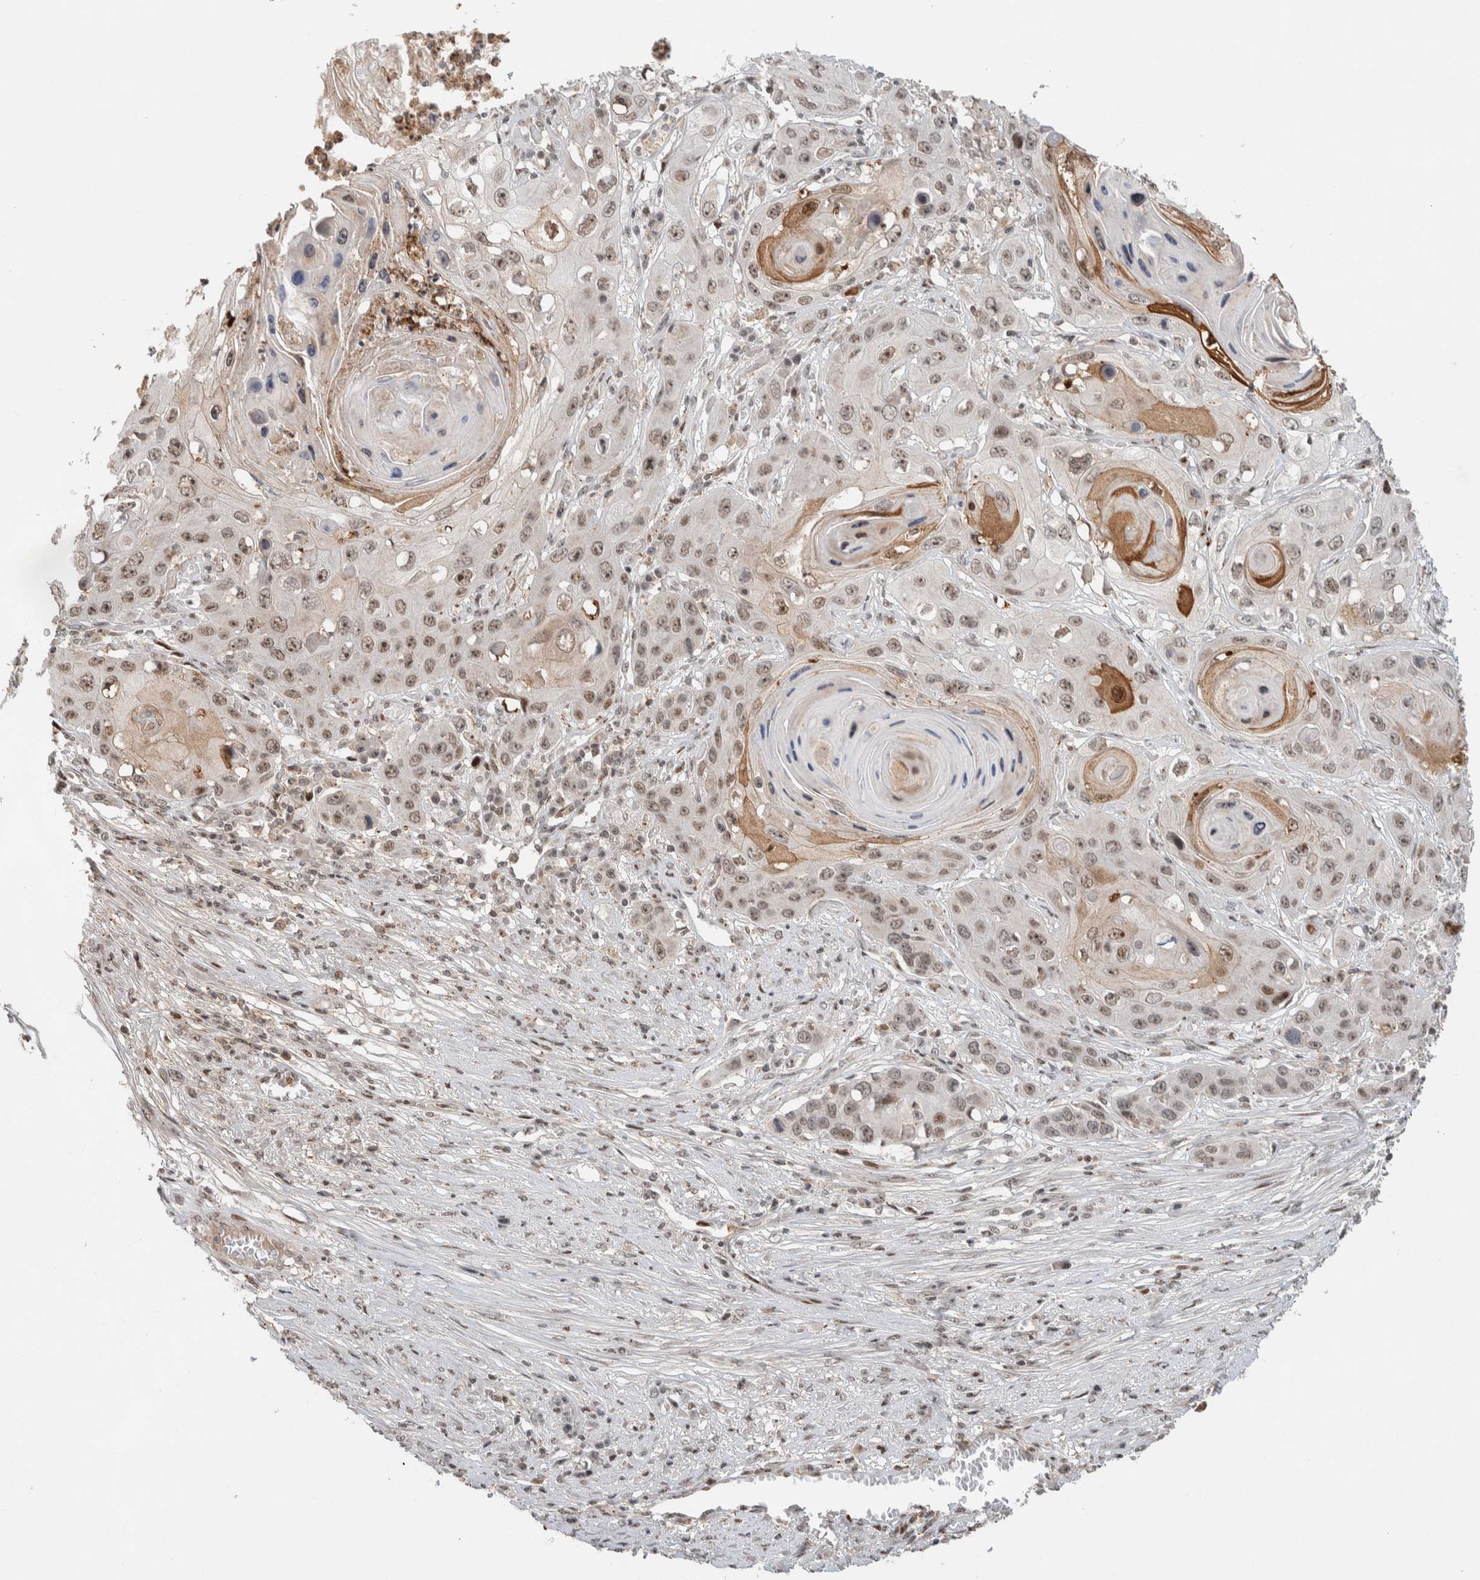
{"staining": {"intensity": "weak", "quantity": ">75%", "location": "nuclear"}, "tissue": "skin cancer", "cell_type": "Tumor cells", "image_type": "cancer", "snomed": [{"axis": "morphology", "description": "Squamous cell carcinoma, NOS"}, {"axis": "topography", "description": "Skin"}], "caption": "A high-resolution micrograph shows immunohistochemistry staining of skin squamous cell carcinoma, which shows weak nuclear staining in about >75% of tumor cells. (Stains: DAB in brown, nuclei in blue, Microscopy: brightfield microscopy at high magnification).", "gene": "ZNF521", "patient": {"sex": "male", "age": 55}}